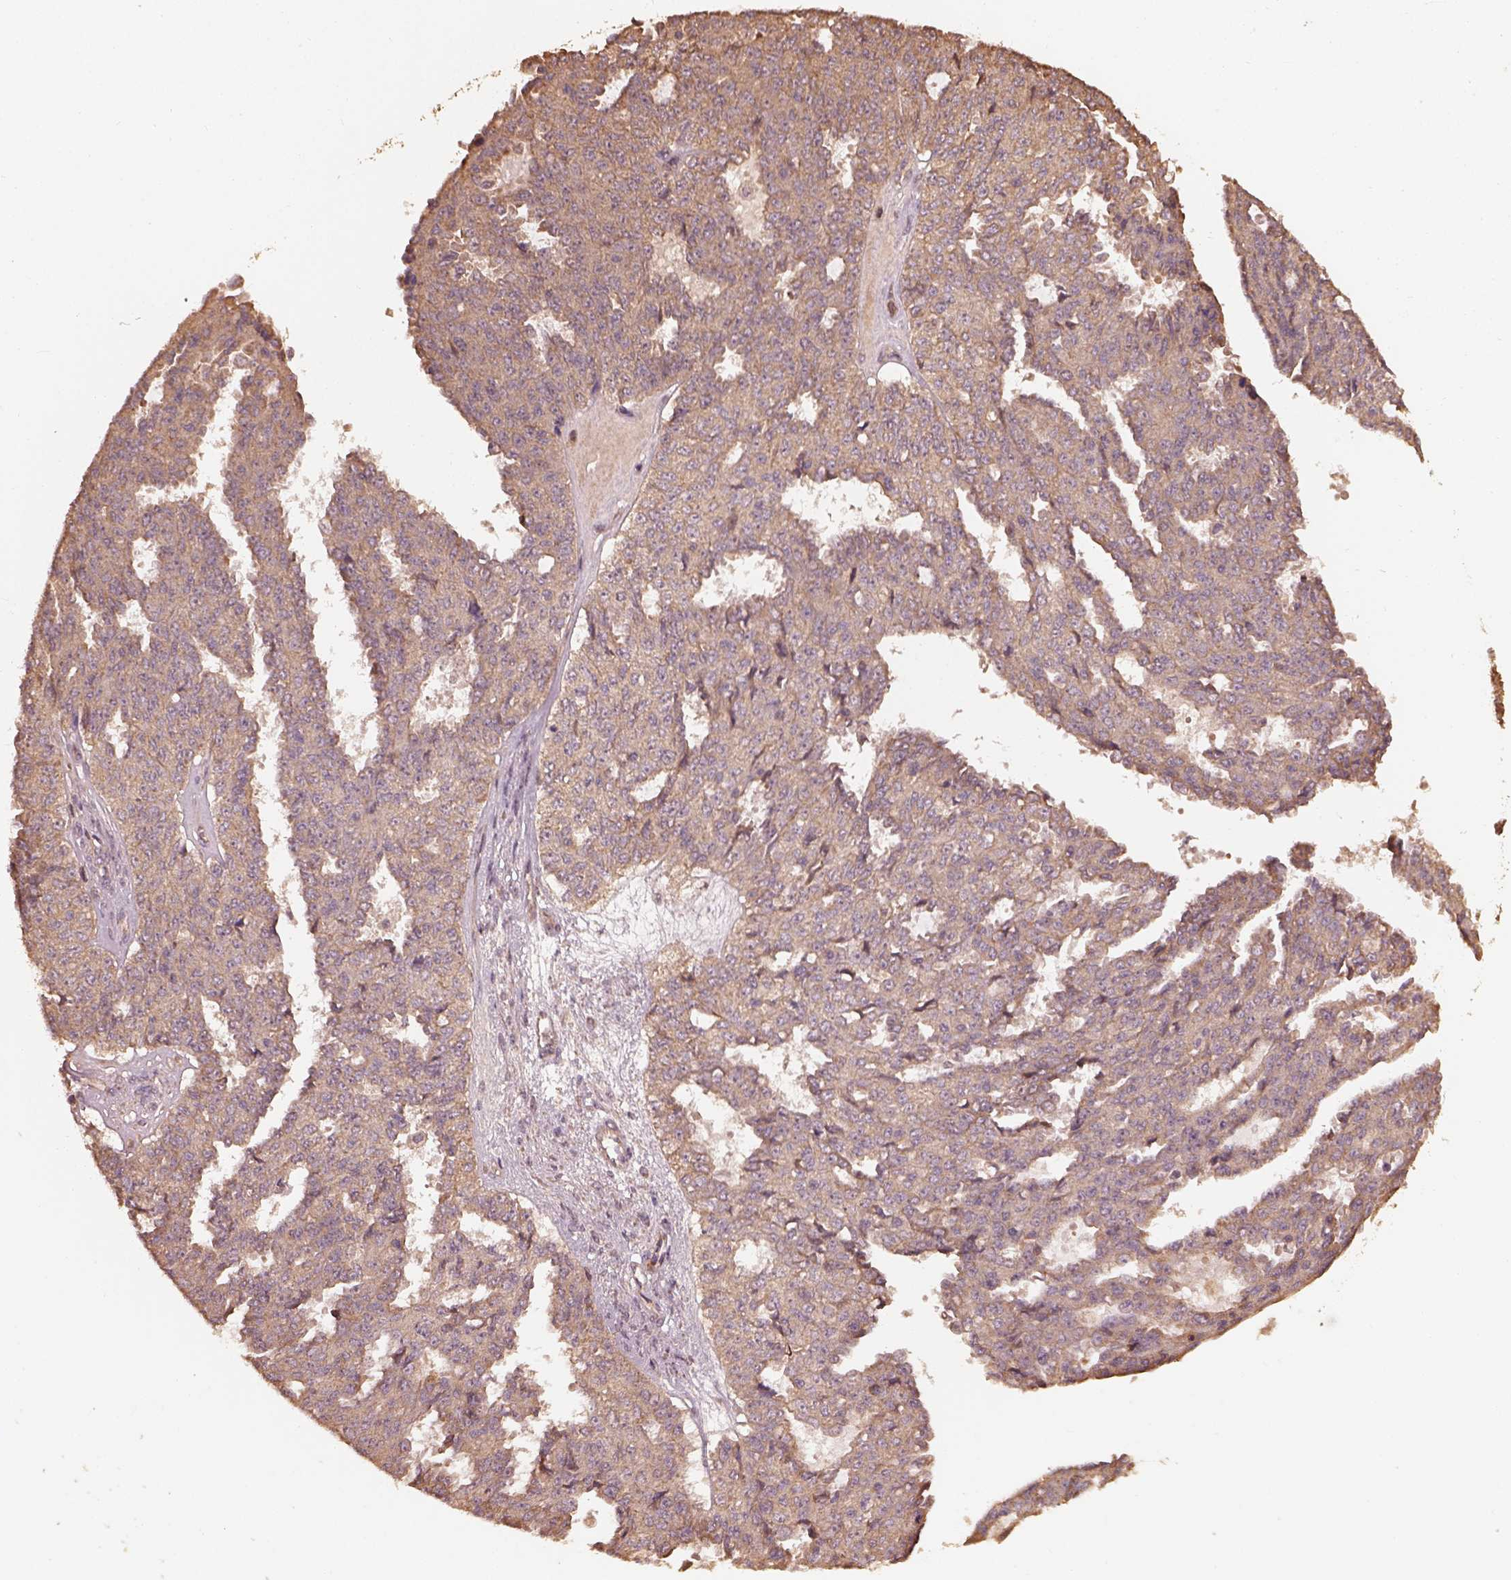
{"staining": {"intensity": "weak", "quantity": ">75%", "location": "cytoplasmic/membranous"}, "tissue": "ovarian cancer", "cell_type": "Tumor cells", "image_type": "cancer", "snomed": [{"axis": "morphology", "description": "Cystadenocarcinoma, serous, NOS"}, {"axis": "topography", "description": "Ovary"}], "caption": "The immunohistochemical stain labels weak cytoplasmic/membranous expression in tumor cells of ovarian cancer tissue.", "gene": "METTL4", "patient": {"sex": "female", "age": 71}}